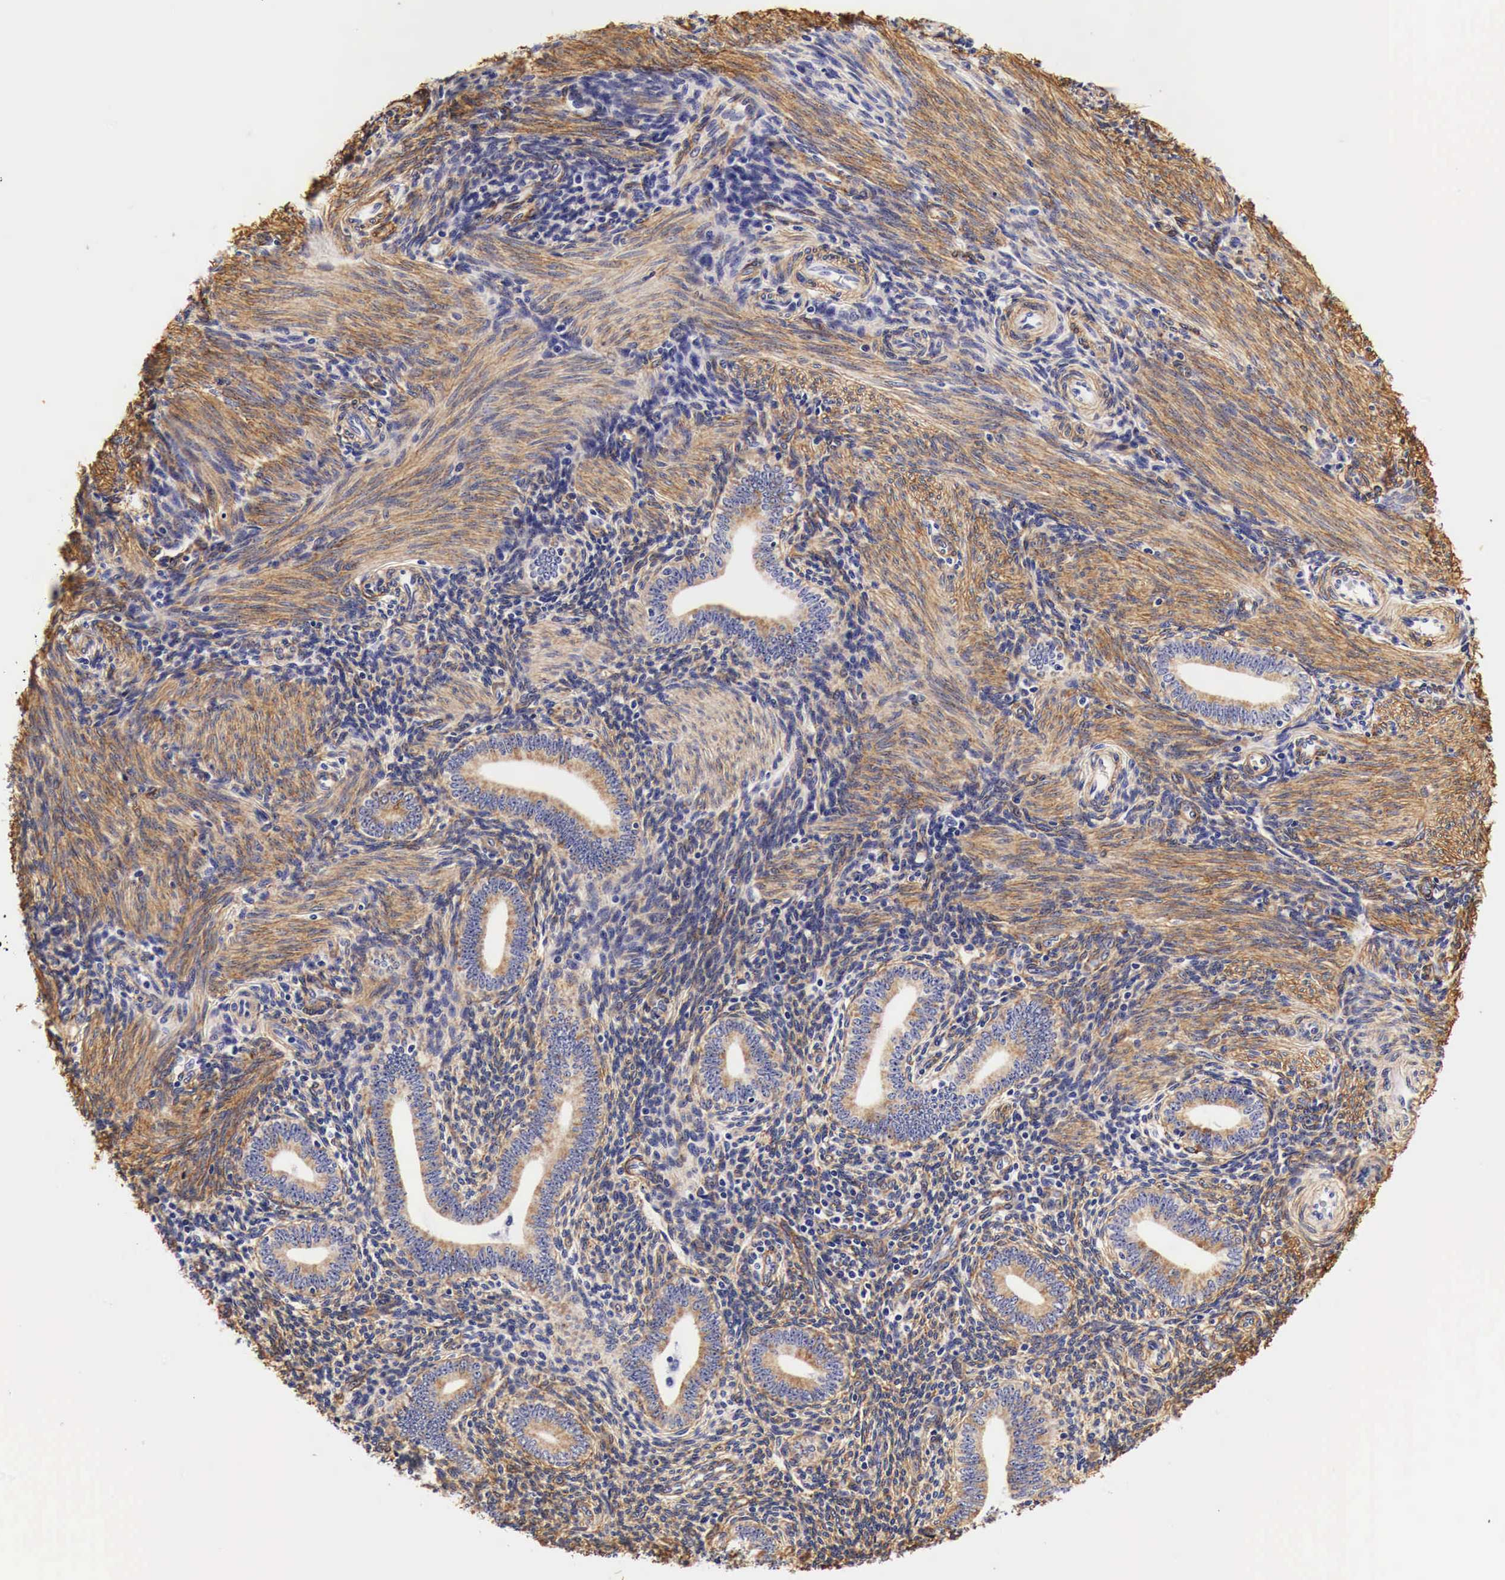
{"staining": {"intensity": "moderate", "quantity": ">75%", "location": "cytoplasmic/membranous"}, "tissue": "endometrium", "cell_type": "Cells in endometrial stroma", "image_type": "normal", "snomed": [{"axis": "morphology", "description": "Normal tissue, NOS"}, {"axis": "topography", "description": "Endometrium"}], "caption": "Protein staining exhibits moderate cytoplasmic/membranous staining in approximately >75% of cells in endometrial stroma in benign endometrium.", "gene": "LAMB2", "patient": {"sex": "female", "age": 35}}